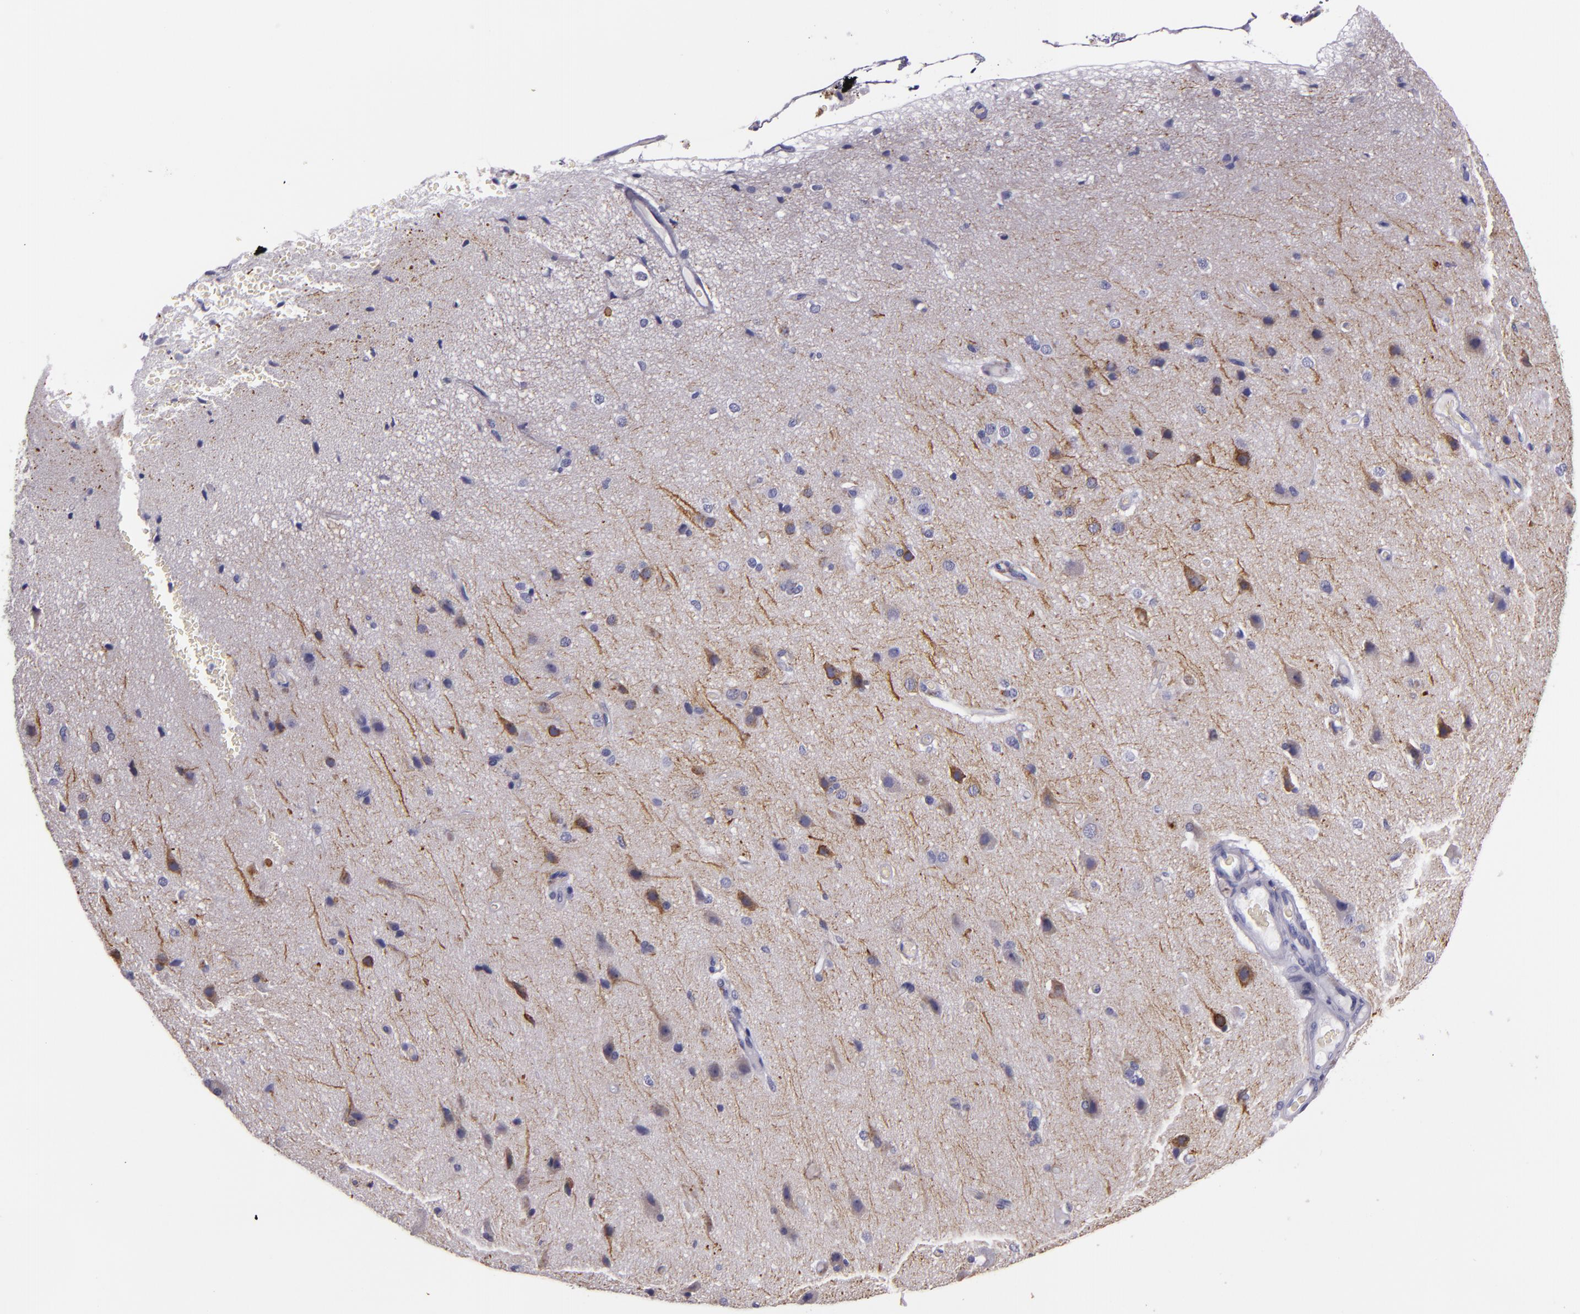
{"staining": {"intensity": "negative", "quantity": "none", "location": "none"}, "tissue": "cerebral cortex", "cell_type": "Endothelial cells", "image_type": "normal", "snomed": [{"axis": "morphology", "description": "Normal tissue, NOS"}, {"axis": "morphology", "description": "Glioma, malignant, High grade"}, {"axis": "topography", "description": "Cerebral cortex"}], "caption": "An immunohistochemistry (IHC) histopathology image of unremarkable cerebral cortex is shown. There is no staining in endothelial cells of cerebral cortex. (DAB (3,3'-diaminobenzidine) immunohistochemistry (IHC) with hematoxylin counter stain).", "gene": "INA", "patient": {"sex": "male", "age": 77}}